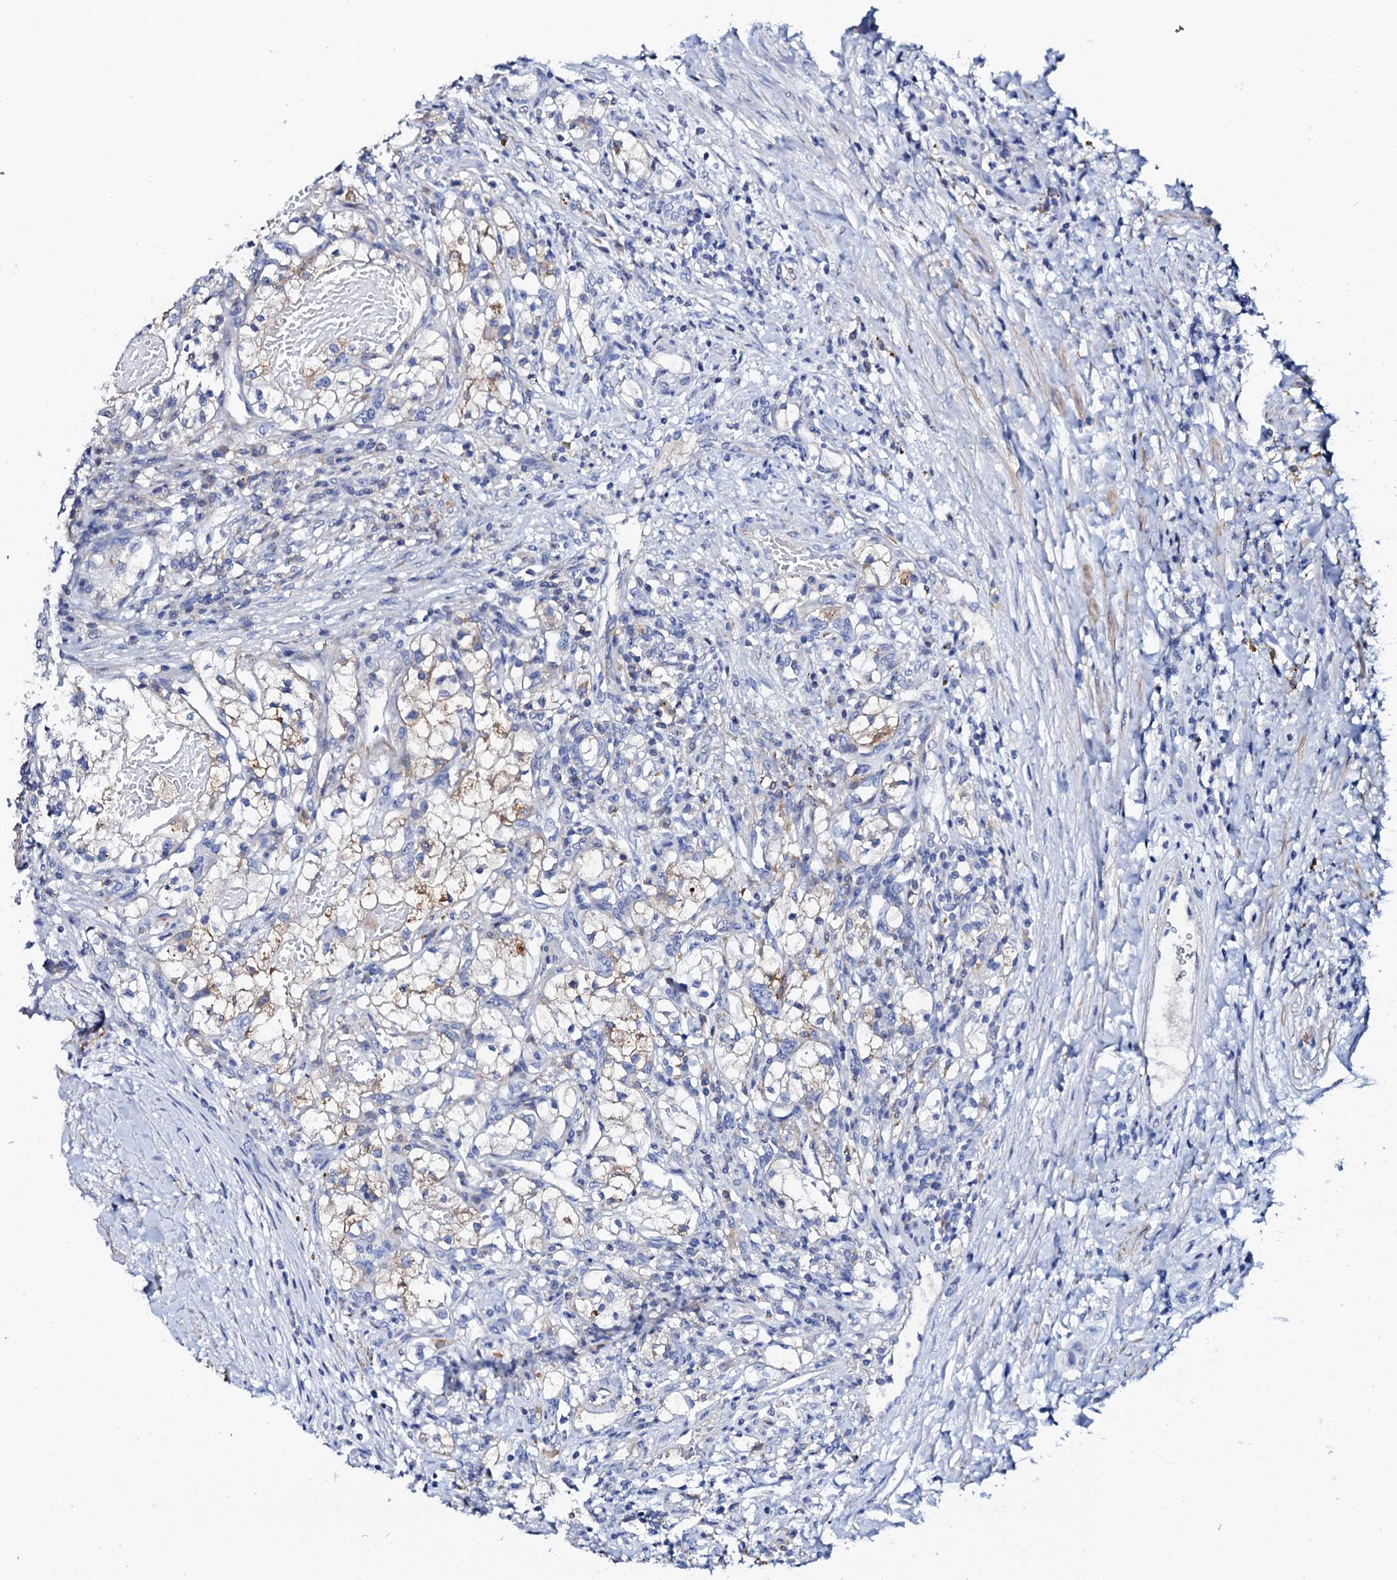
{"staining": {"intensity": "weak", "quantity": "<25%", "location": "cytoplasmic/membranous"}, "tissue": "renal cancer", "cell_type": "Tumor cells", "image_type": "cancer", "snomed": [{"axis": "morphology", "description": "Normal tissue, NOS"}, {"axis": "morphology", "description": "Adenocarcinoma, NOS"}, {"axis": "topography", "description": "Kidney"}], "caption": "Renal cancer was stained to show a protein in brown. There is no significant expression in tumor cells.", "gene": "GLB1L3", "patient": {"sex": "male", "age": 68}}